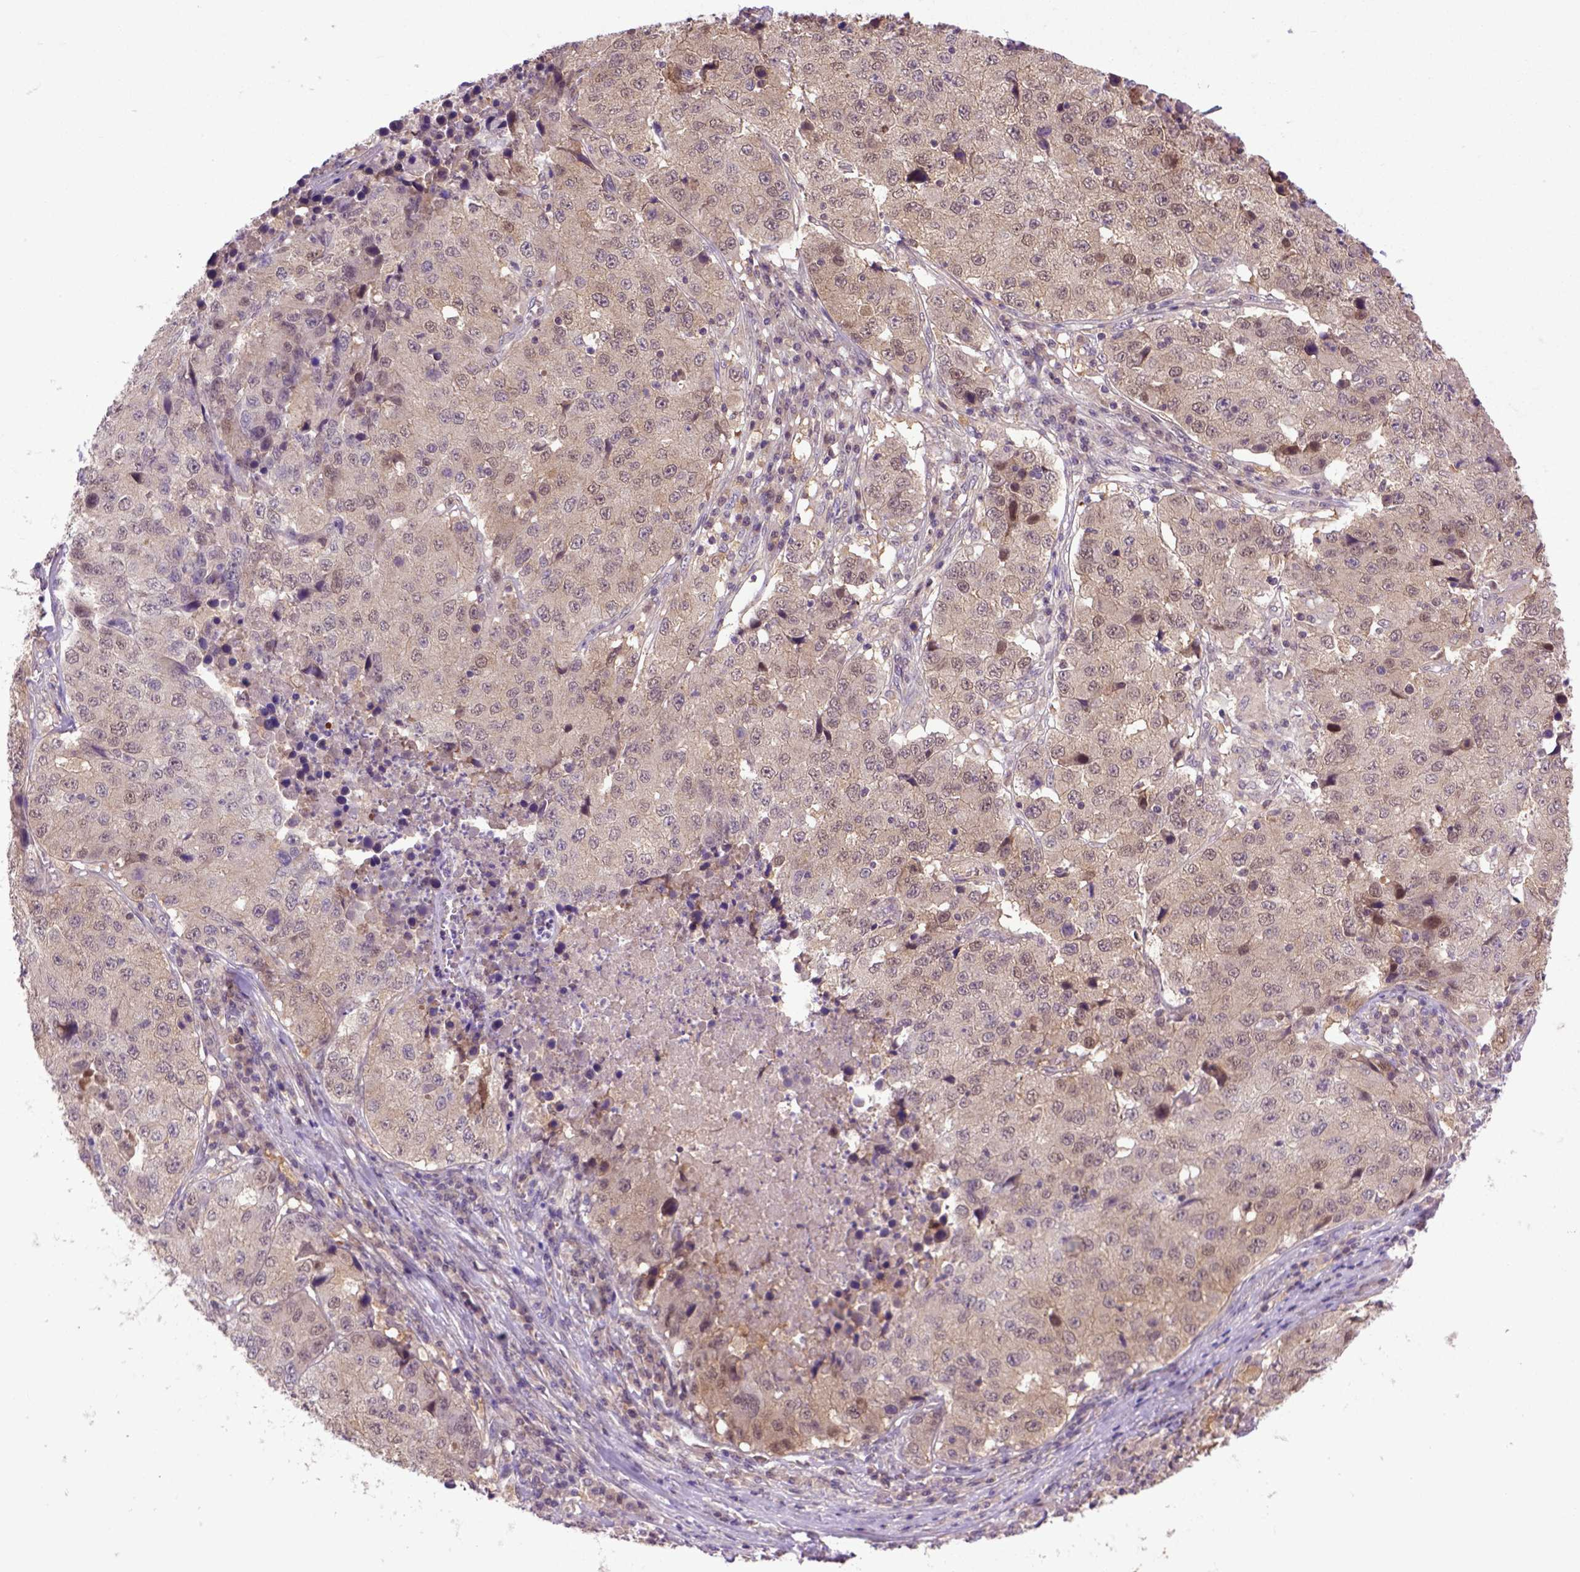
{"staining": {"intensity": "moderate", "quantity": "<25%", "location": "cytoplasmic/membranous,nuclear"}, "tissue": "stomach cancer", "cell_type": "Tumor cells", "image_type": "cancer", "snomed": [{"axis": "morphology", "description": "Adenocarcinoma, NOS"}, {"axis": "topography", "description": "Stomach"}], "caption": "Immunohistochemical staining of human stomach adenocarcinoma reveals low levels of moderate cytoplasmic/membranous and nuclear protein staining in approximately <25% of tumor cells. Immunohistochemistry (ihc) stains the protein of interest in brown and the nuclei are stained blue.", "gene": "HSPBP1", "patient": {"sex": "male", "age": 71}}